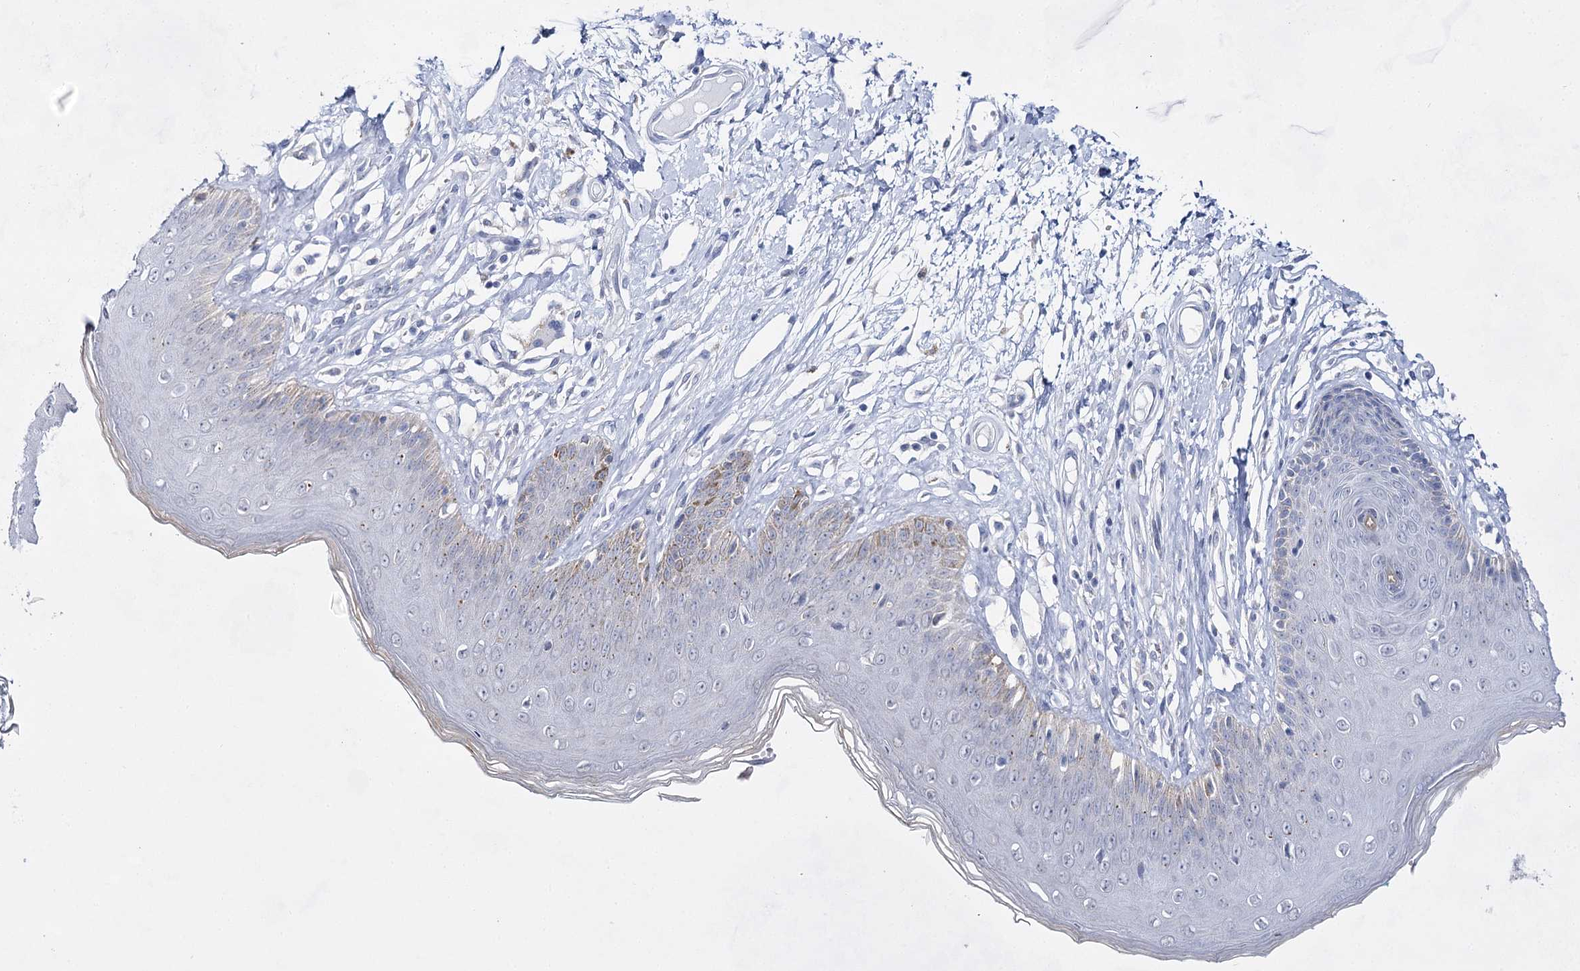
{"staining": {"intensity": "moderate", "quantity": "<25%", "location": "cytoplasmic/membranous"}, "tissue": "skin", "cell_type": "Epidermal cells", "image_type": "normal", "snomed": [{"axis": "morphology", "description": "Normal tissue, NOS"}, {"axis": "morphology", "description": "Squamous cell carcinoma, NOS"}, {"axis": "topography", "description": "Vulva"}], "caption": "A brown stain shows moderate cytoplasmic/membranous expression of a protein in epidermal cells of benign skin. The protein of interest is shown in brown color, while the nuclei are stained blue.", "gene": "BPHL", "patient": {"sex": "female", "age": 85}}